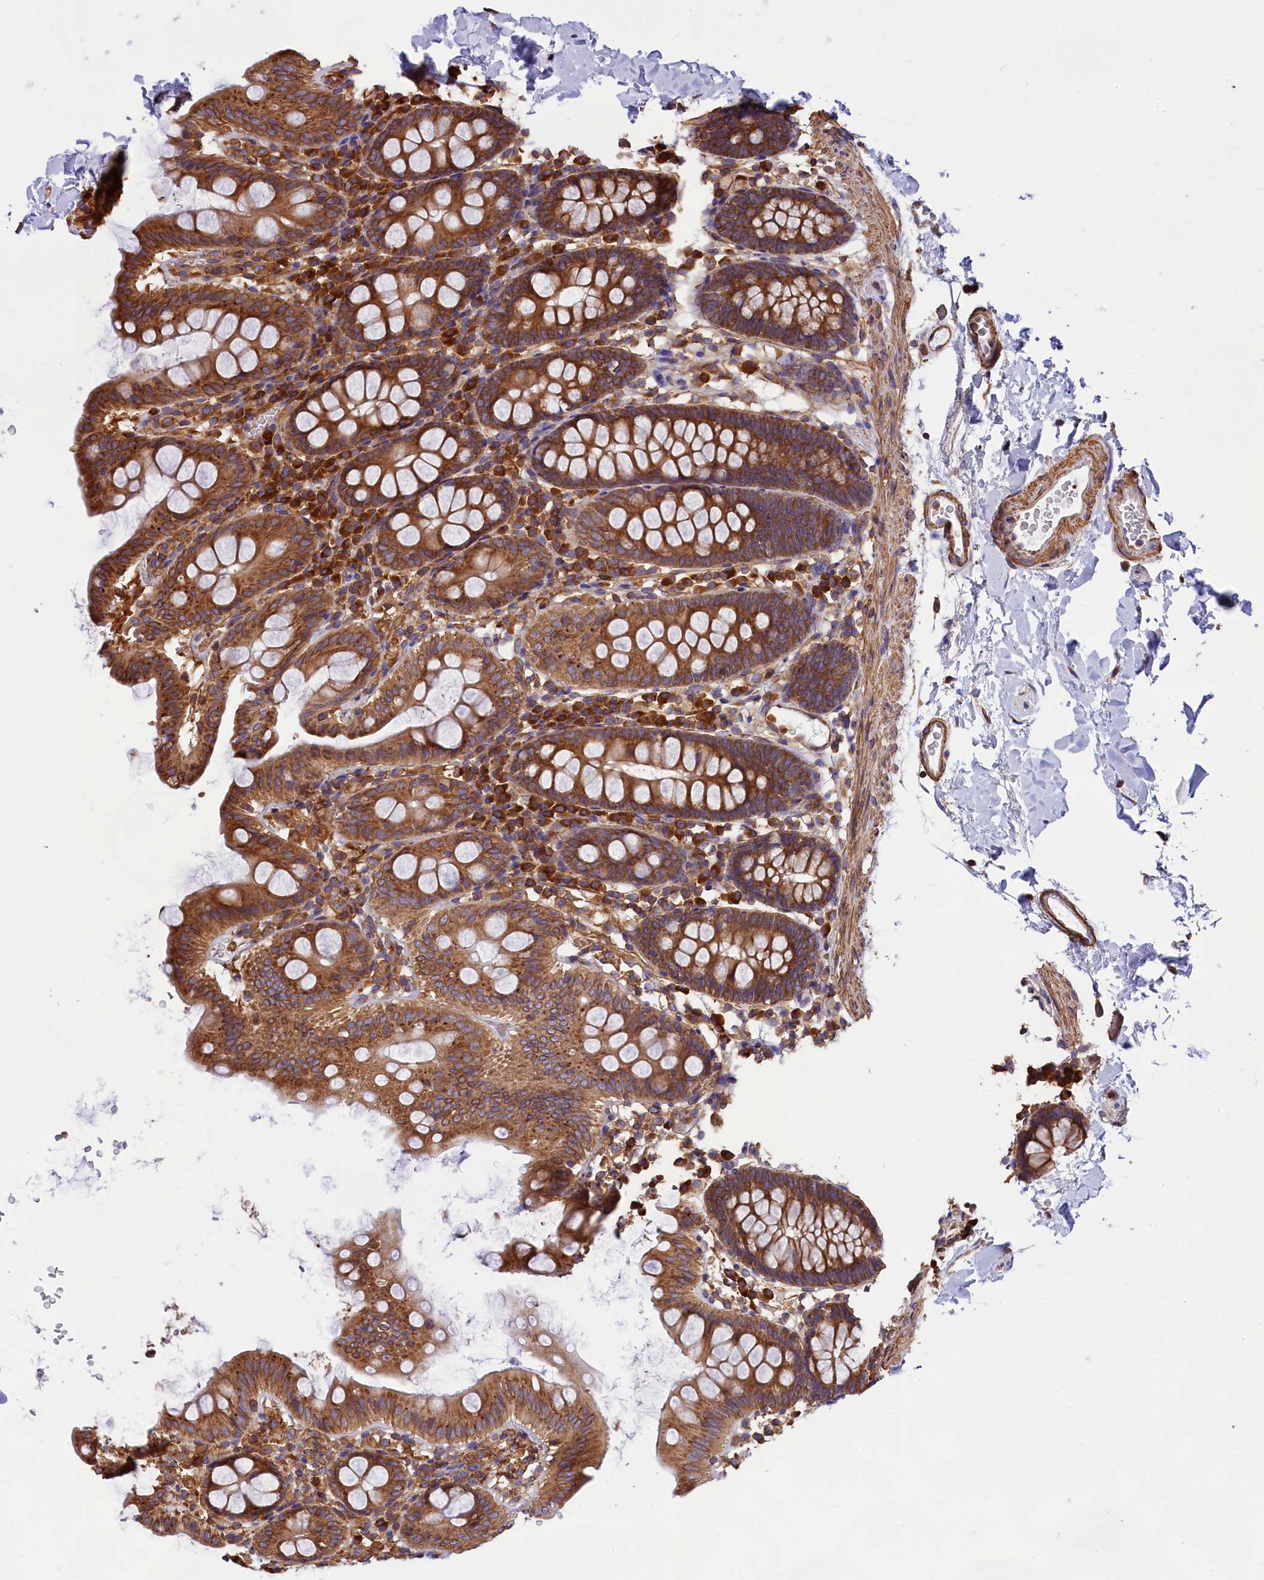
{"staining": {"intensity": "weak", "quantity": ">75%", "location": "cytoplasmic/membranous"}, "tissue": "colon", "cell_type": "Endothelial cells", "image_type": "normal", "snomed": [{"axis": "morphology", "description": "Normal tissue, NOS"}, {"axis": "topography", "description": "Colon"}], "caption": "DAB immunohistochemical staining of benign colon demonstrates weak cytoplasmic/membranous protein staining in approximately >75% of endothelial cells.", "gene": "GYS1", "patient": {"sex": "male", "age": 75}}